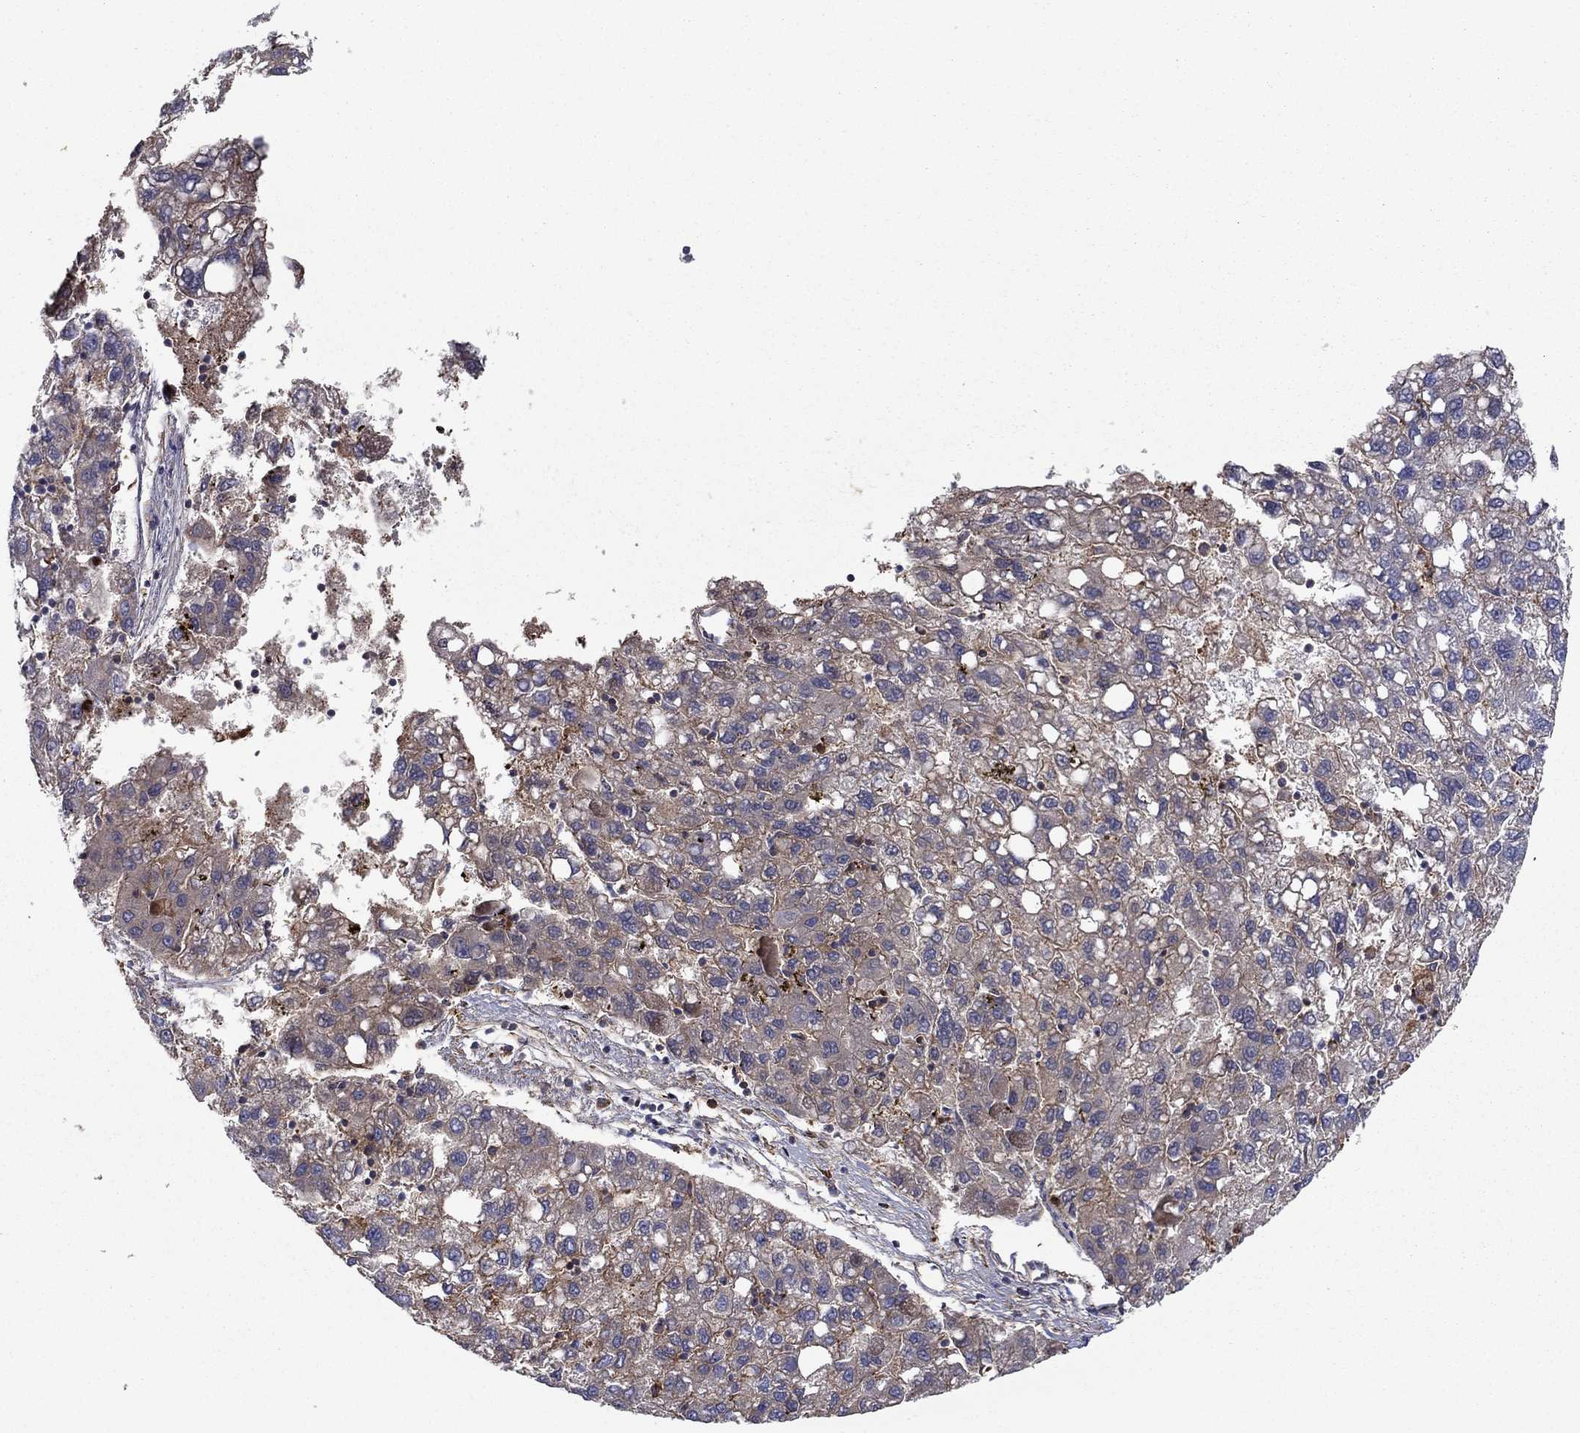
{"staining": {"intensity": "moderate", "quantity": "<25%", "location": "cytoplasmic/membranous"}, "tissue": "liver cancer", "cell_type": "Tumor cells", "image_type": "cancer", "snomed": [{"axis": "morphology", "description": "Carcinoma, Hepatocellular, NOS"}, {"axis": "topography", "description": "Liver"}], "caption": "Human liver cancer (hepatocellular carcinoma) stained with a brown dye reveals moderate cytoplasmic/membranous positive expression in approximately <25% of tumor cells.", "gene": "HPX", "patient": {"sex": "female", "age": 82}}